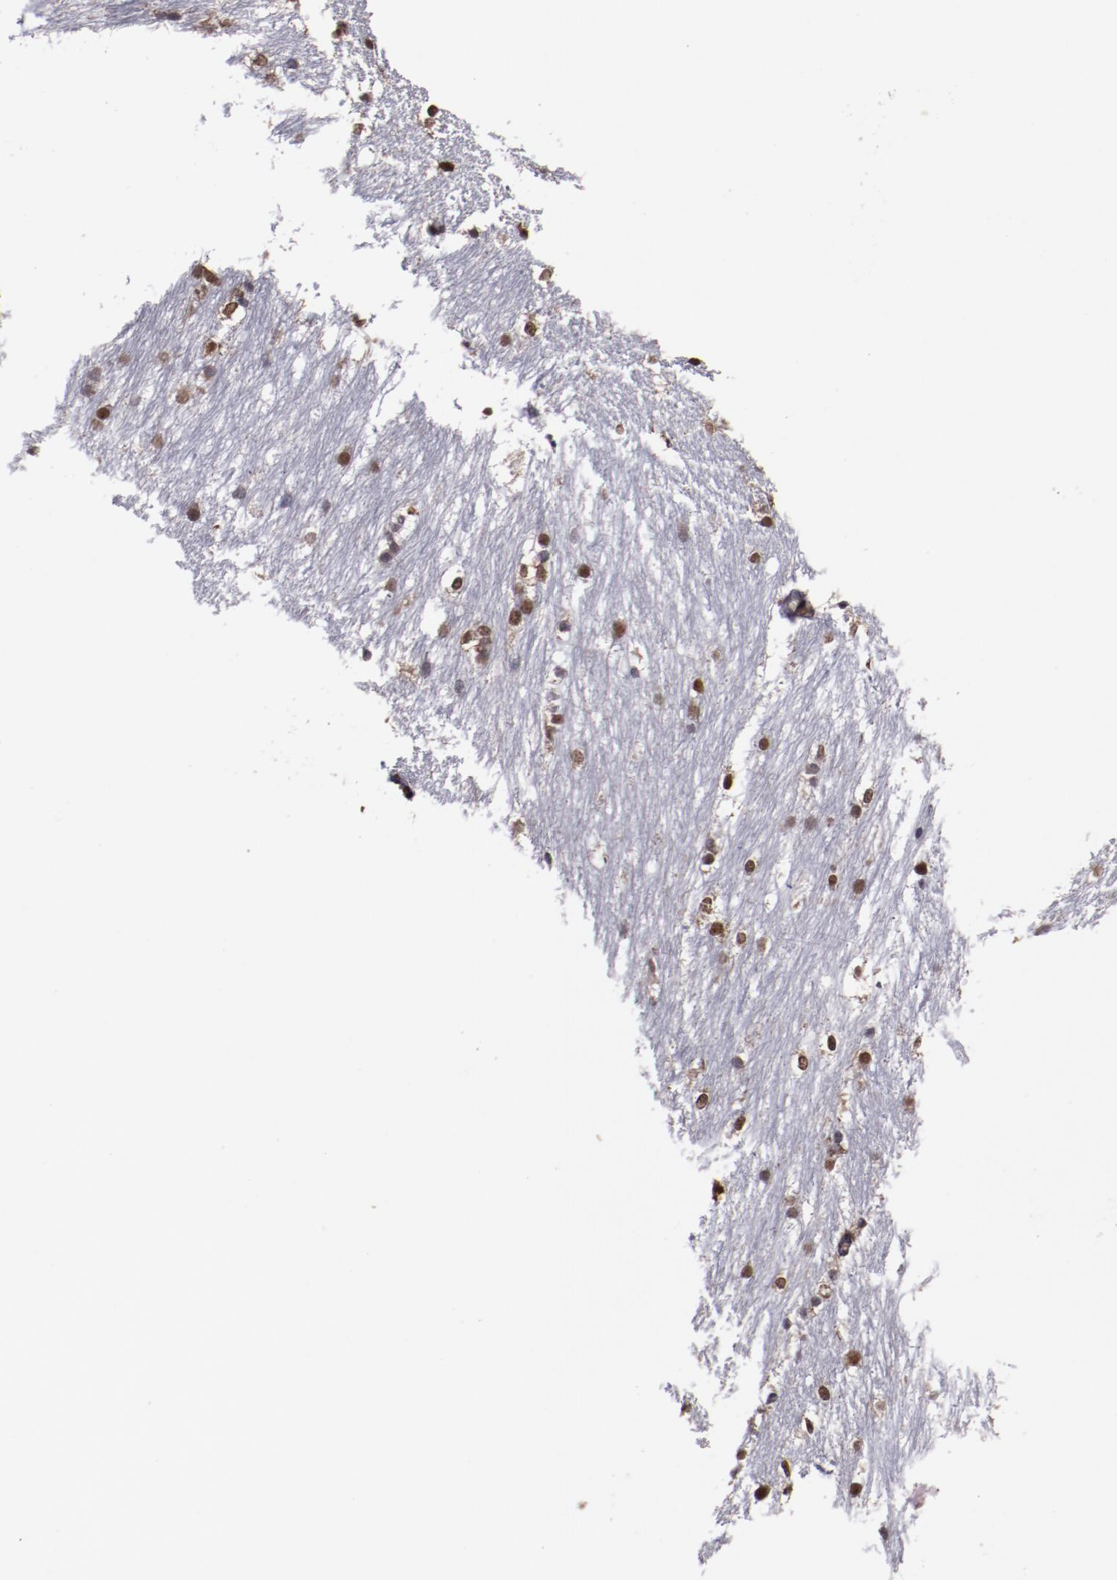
{"staining": {"intensity": "moderate", "quantity": "25%-75%", "location": "nuclear"}, "tissue": "caudate", "cell_type": "Glial cells", "image_type": "normal", "snomed": [{"axis": "morphology", "description": "Normal tissue, NOS"}, {"axis": "topography", "description": "Lateral ventricle wall"}], "caption": "Human caudate stained with a brown dye displays moderate nuclear positive positivity in approximately 25%-75% of glial cells.", "gene": "APEX1", "patient": {"sex": "female", "age": 19}}